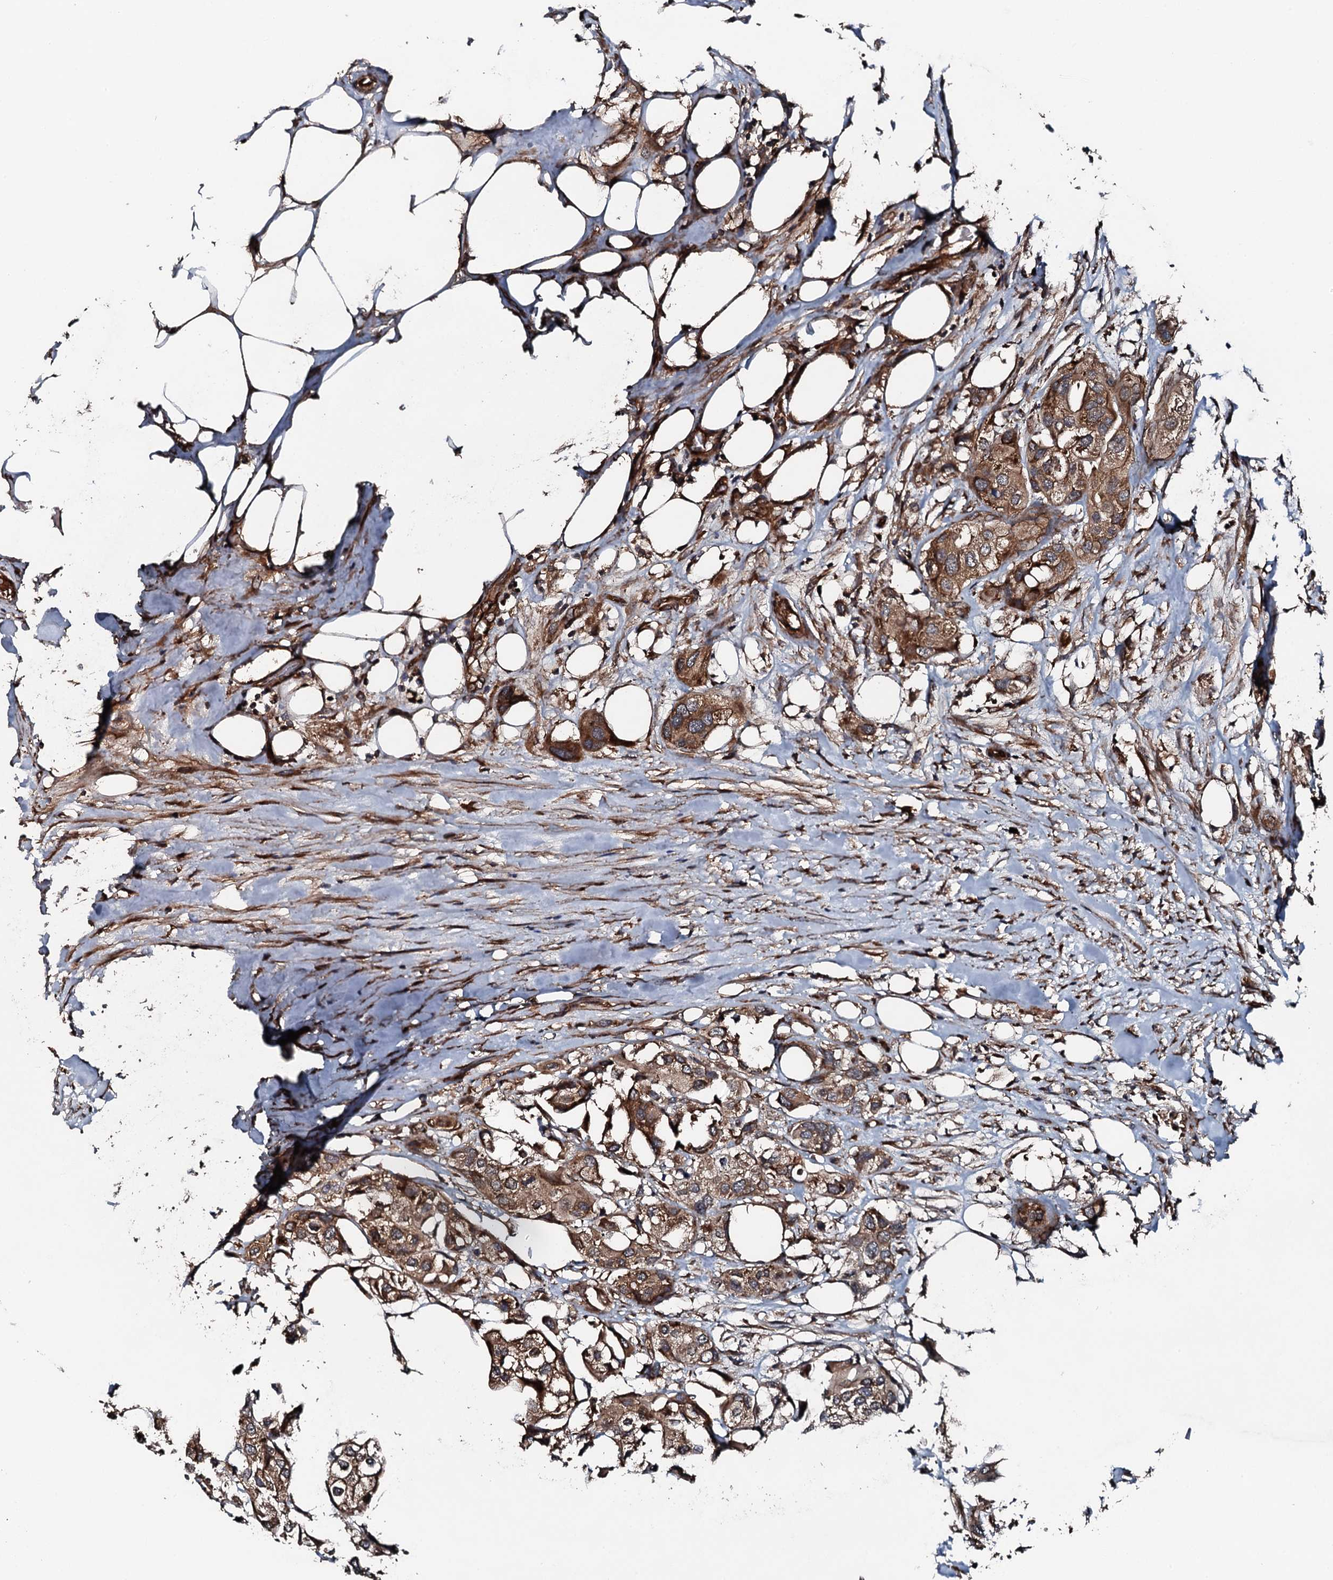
{"staining": {"intensity": "moderate", "quantity": ">75%", "location": "cytoplasmic/membranous"}, "tissue": "urothelial cancer", "cell_type": "Tumor cells", "image_type": "cancer", "snomed": [{"axis": "morphology", "description": "Urothelial carcinoma, High grade"}, {"axis": "topography", "description": "Urinary bladder"}], "caption": "Human urothelial cancer stained with a brown dye reveals moderate cytoplasmic/membranous positive expression in about >75% of tumor cells.", "gene": "FLYWCH1", "patient": {"sex": "male", "age": 64}}